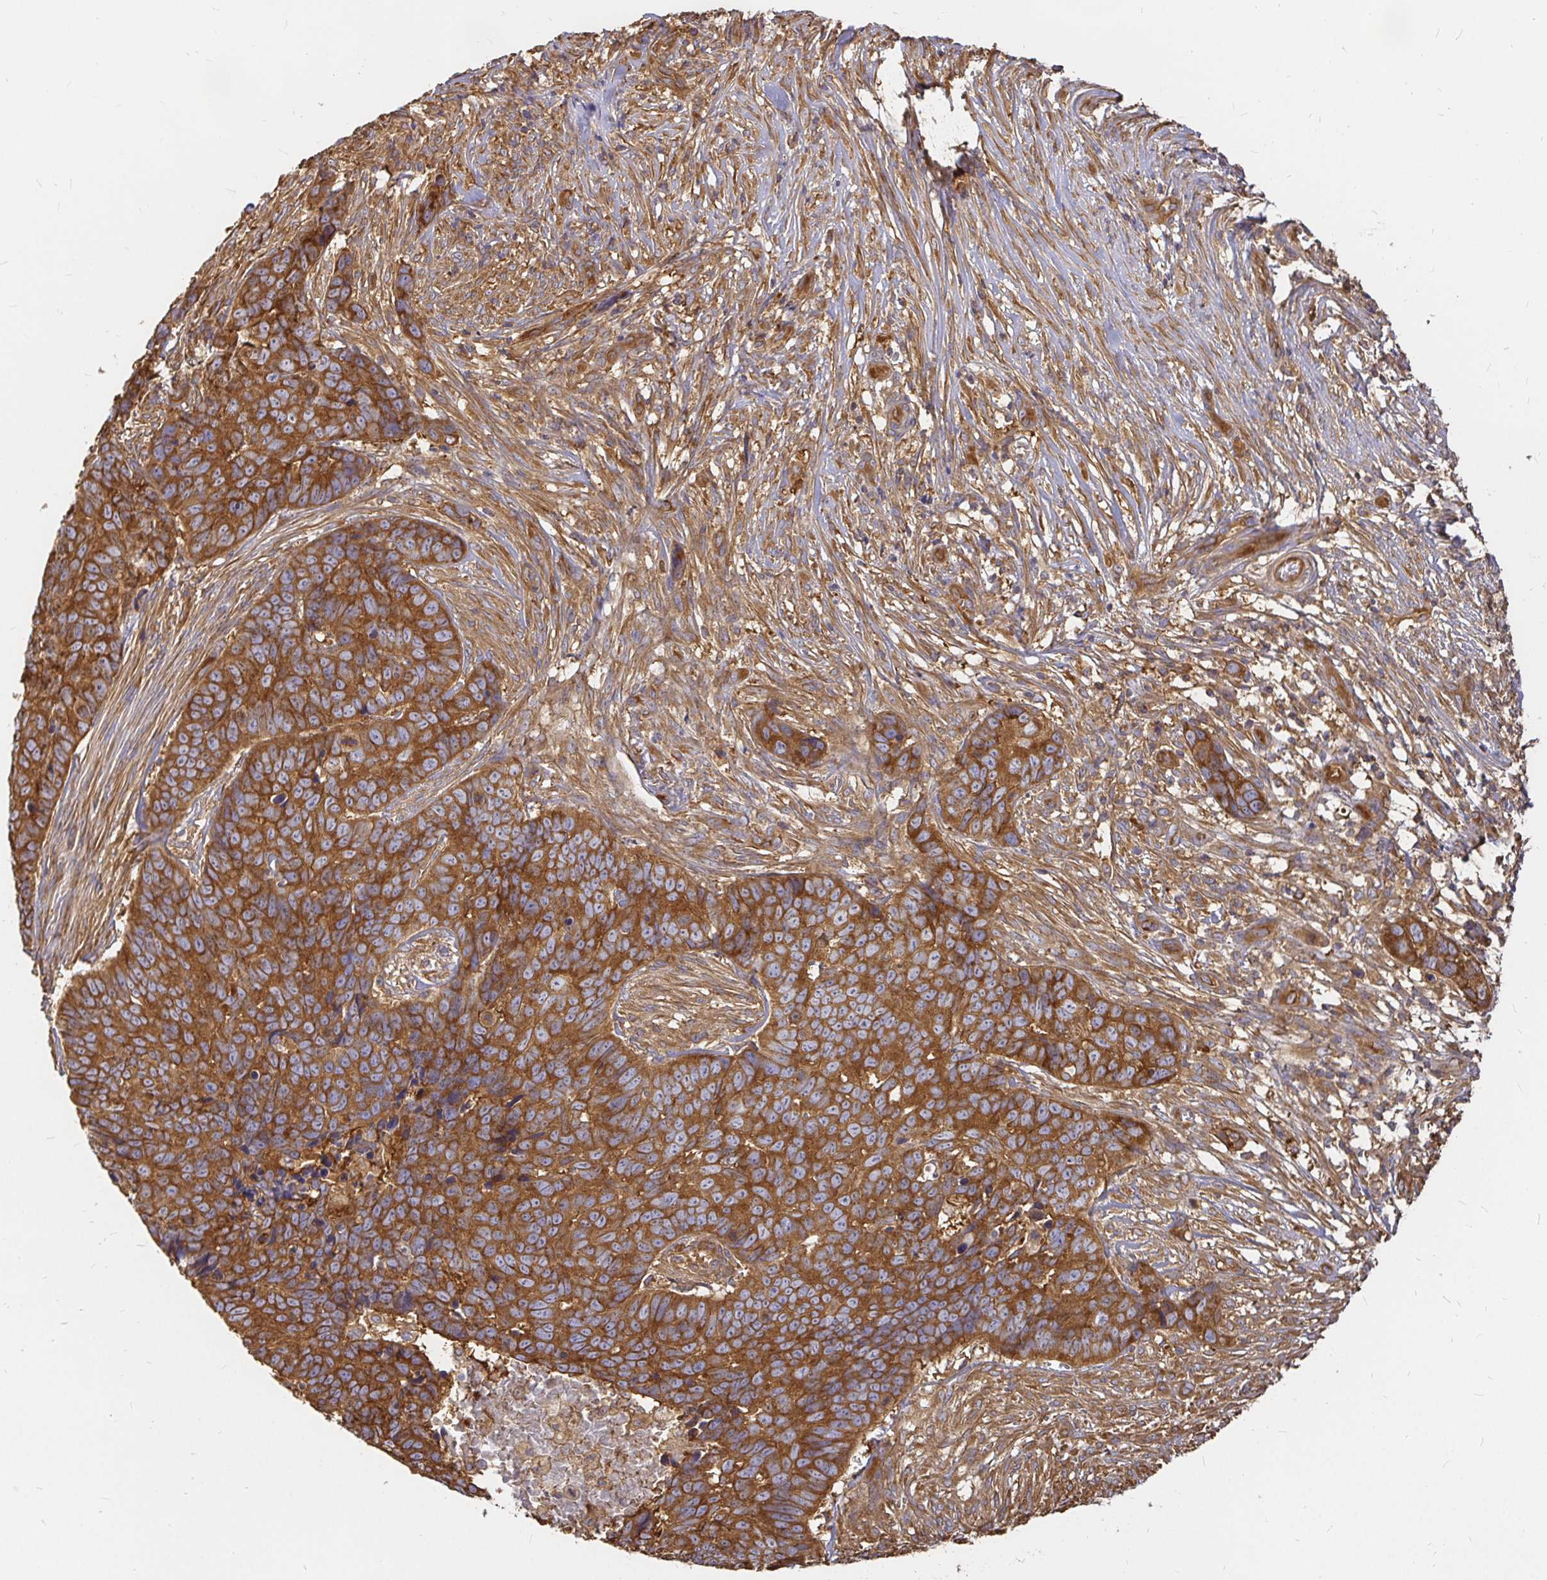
{"staining": {"intensity": "strong", "quantity": ">75%", "location": "cytoplasmic/membranous"}, "tissue": "skin cancer", "cell_type": "Tumor cells", "image_type": "cancer", "snomed": [{"axis": "morphology", "description": "Basal cell carcinoma"}, {"axis": "topography", "description": "Skin"}], "caption": "The micrograph displays a brown stain indicating the presence of a protein in the cytoplasmic/membranous of tumor cells in skin basal cell carcinoma. The staining was performed using DAB (3,3'-diaminobenzidine), with brown indicating positive protein expression. Nuclei are stained blue with hematoxylin.", "gene": "KIF5B", "patient": {"sex": "female", "age": 82}}